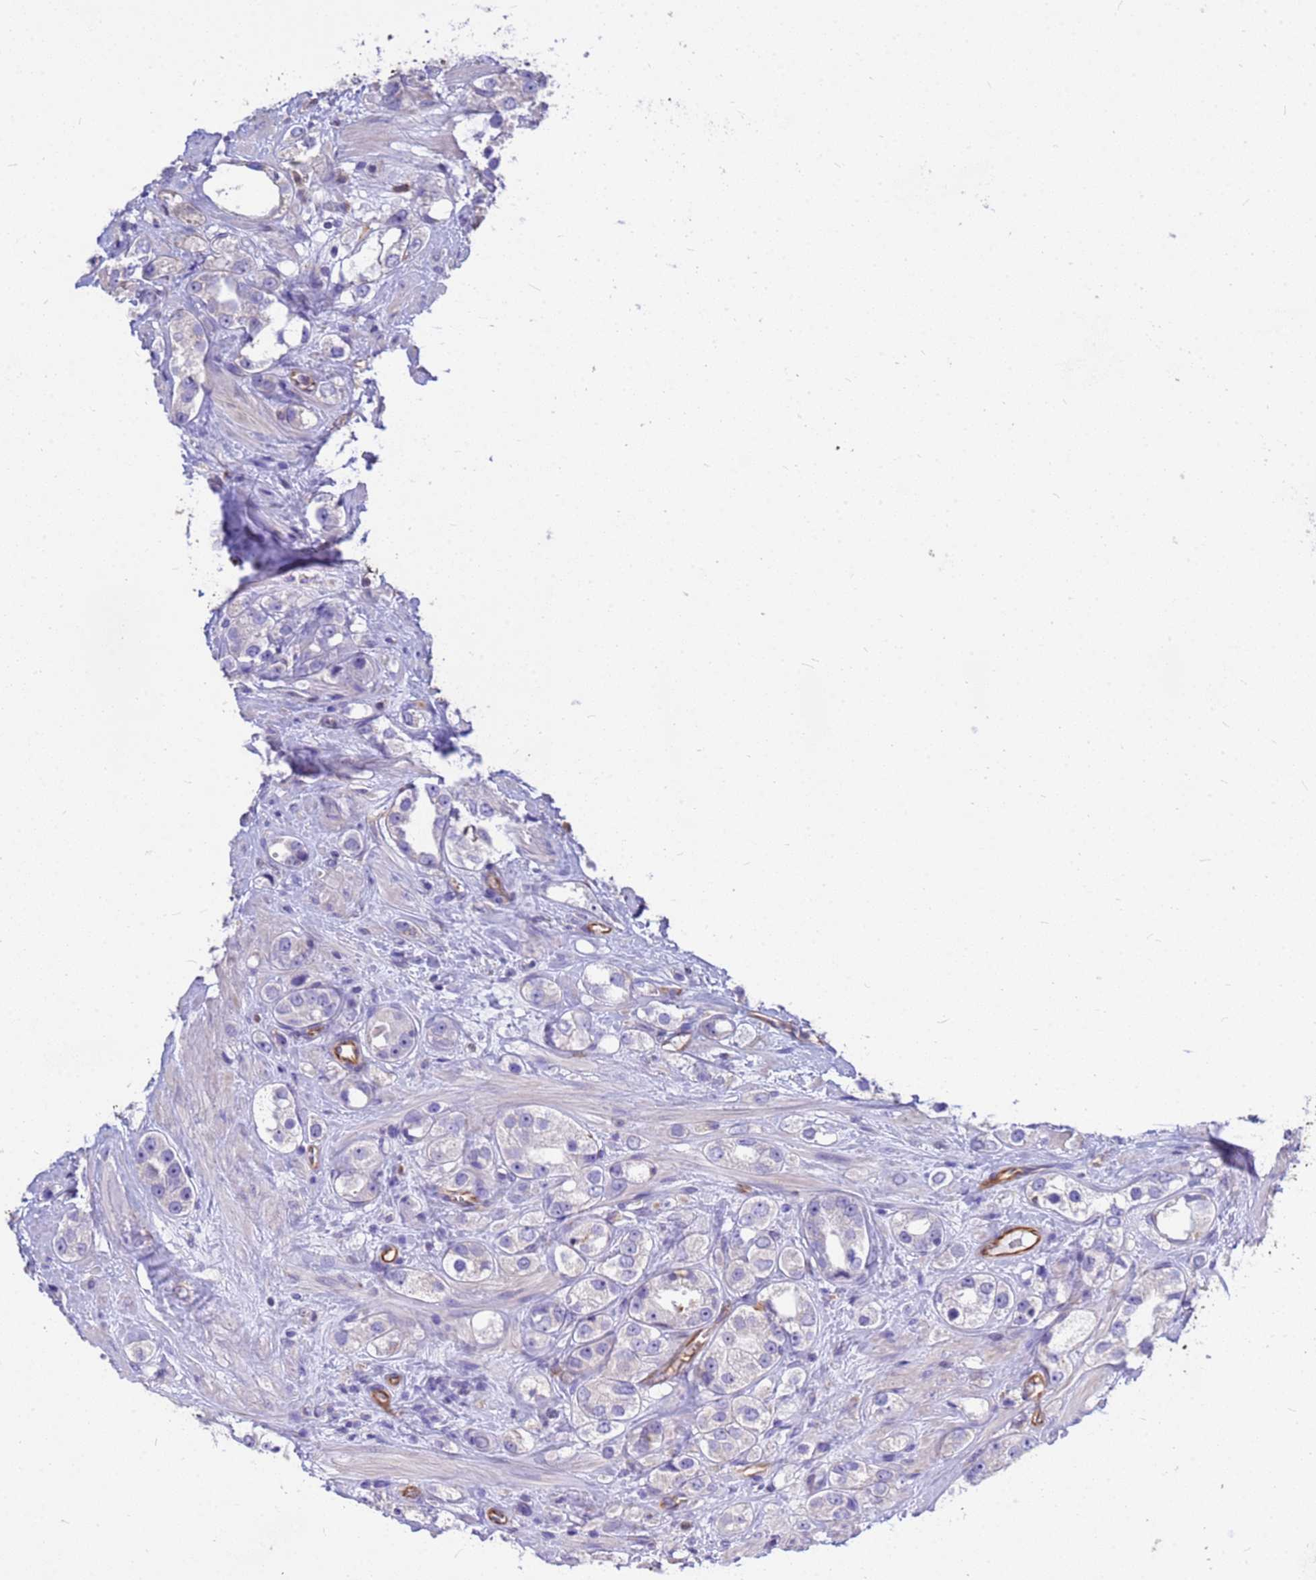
{"staining": {"intensity": "negative", "quantity": "none", "location": "none"}, "tissue": "prostate cancer", "cell_type": "Tumor cells", "image_type": "cancer", "snomed": [{"axis": "morphology", "description": "Adenocarcinoma, NOS"}, {"axis": "topography", "description": "Prostate"}], "caption": "Prostate cancer was stained to show a protein in brown. There is no significant staining in tumor cells.", "gene": "TCEAL3", "patient": {"sex": "male", "age": 79}}